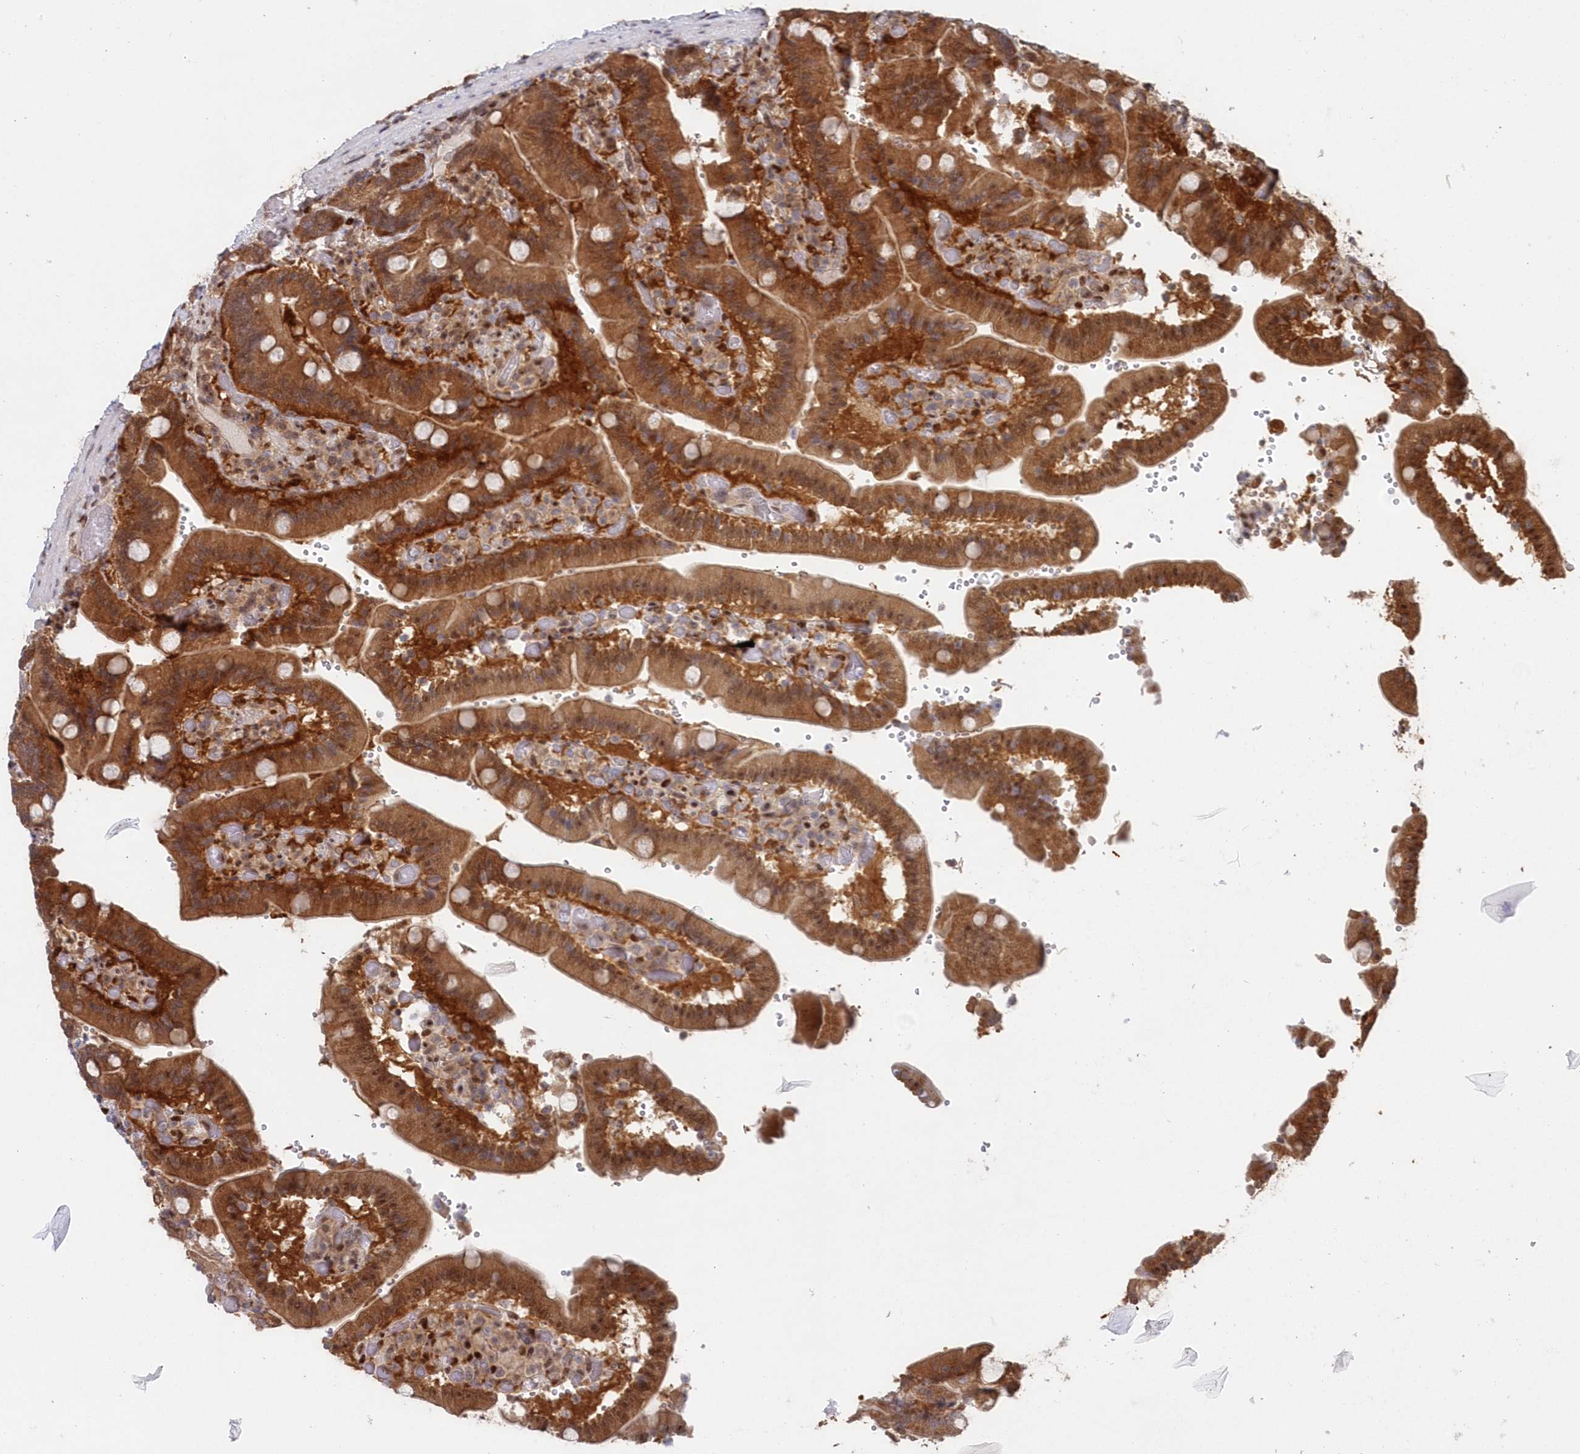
{"staining": {"intensity": "strong", "quantity": ">75%", "location": "cytoplasmic/membranous,nuclear"}, "tissue": "duodenum", "cell_type": "Glandular cells", "image_type": "normal", "snomed": [{"axis": "morphology", "description": "Normal tissue, NOS"}, {"axis": "topography", "description": "Duodenum"}], "caption": "Duodenum stained with a brown dye exhibits strong cytoplasmic/membranous,nuclear positive expression in about >75% of glandular cells.", "gene": "ABHD14B", "patient": {"sex": "female", "age": 62}}